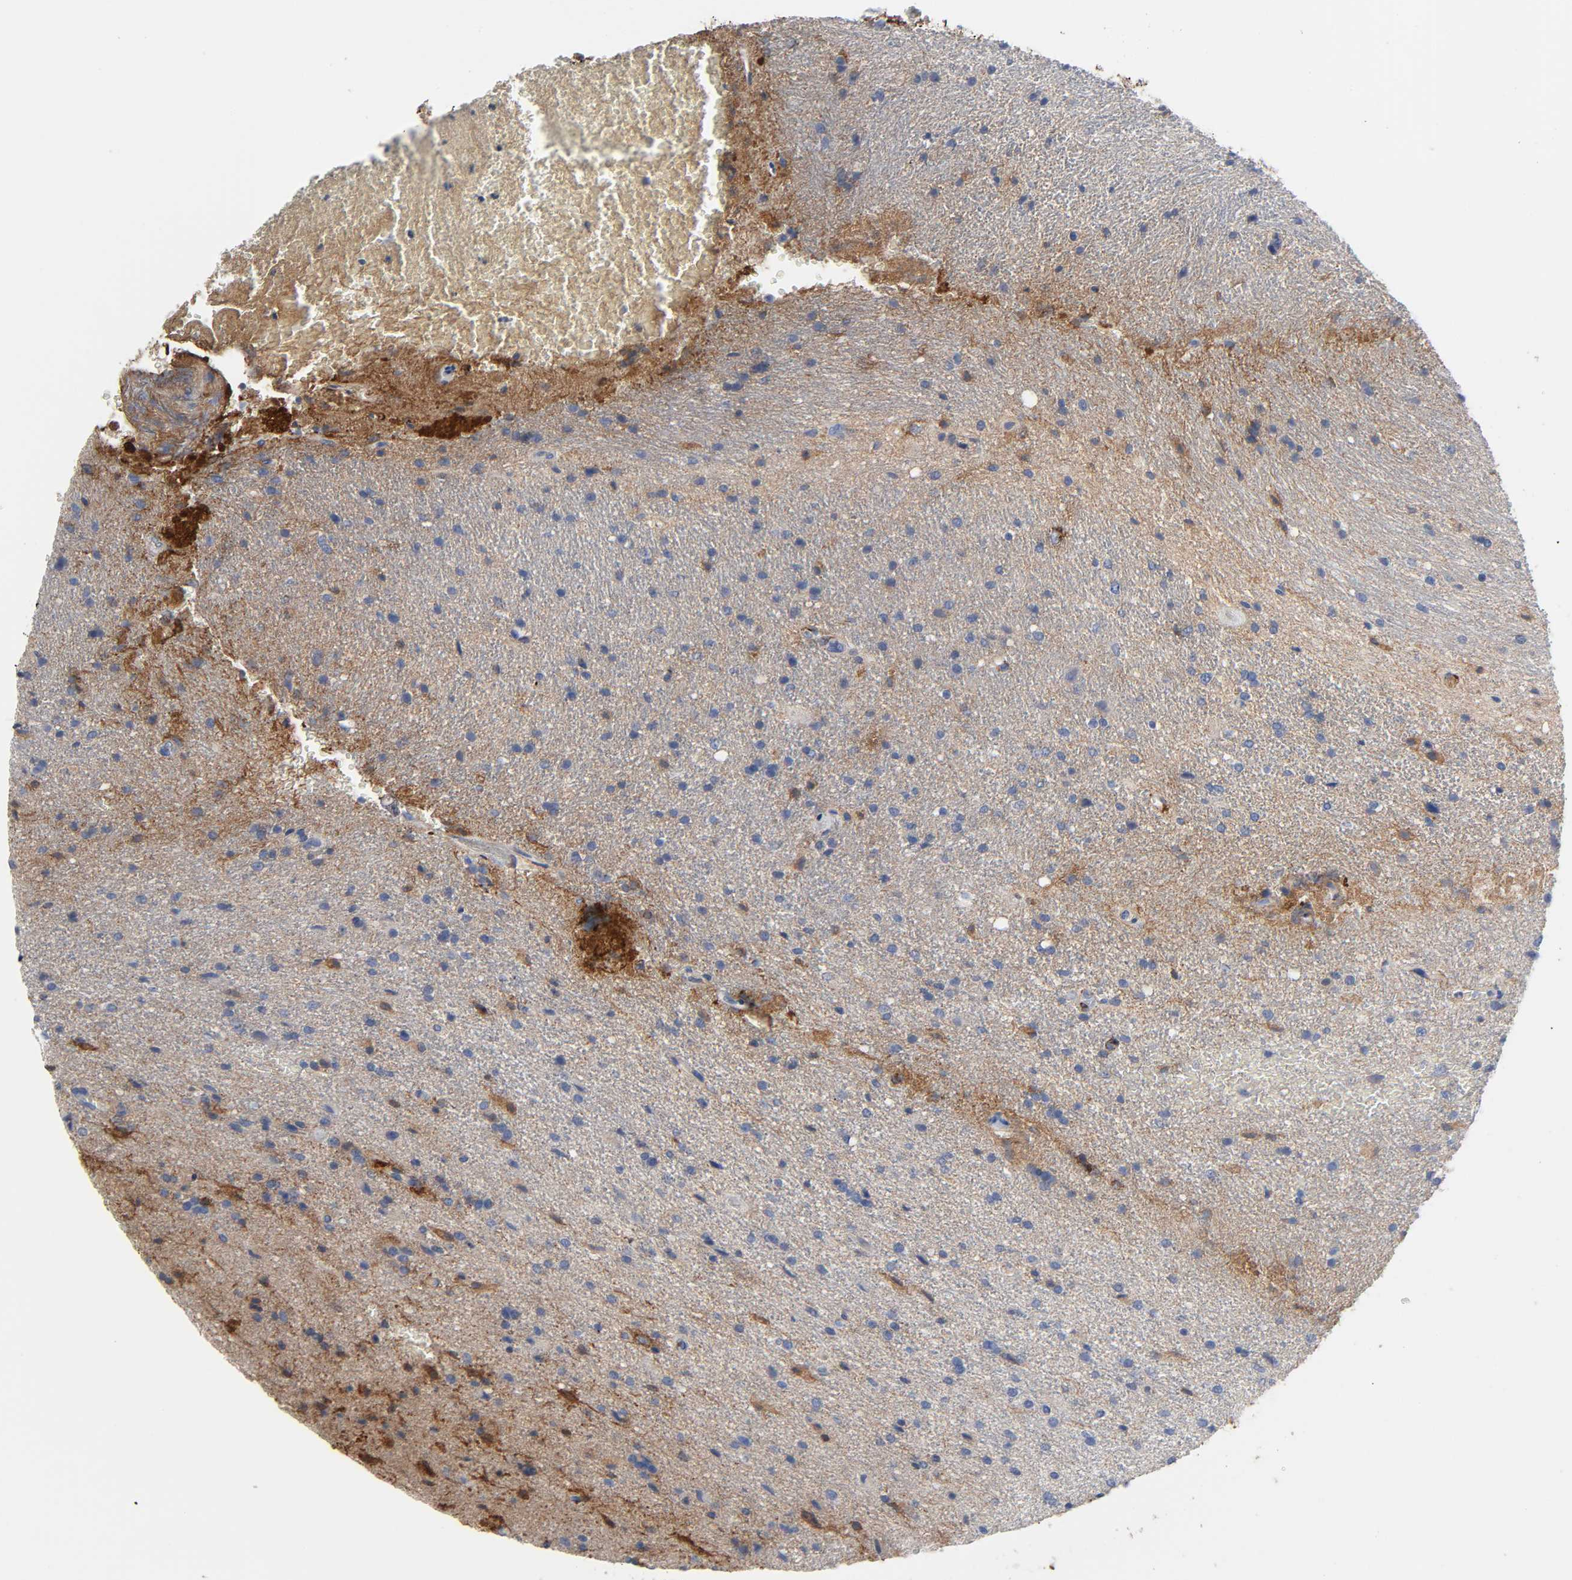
{"staining": {"intensity": "negative", "quantity": "none", "location": "none"}, "tissue": "glioma", "cell_type": "Tumor cells", "image_type": "cancer", "snomed": [{"axis": "morphology", "description": "Normal tissue, NOS"}, {"axis": "morphology", "description": "Glioma, malignant, High grade"}, {"axis": "topography", "description": "Cerebral cortex"}], "caption": "Micrograph shows no significant protein positivity in tumor cells of malignant glioma (high-grade).", "gene": "FBLN1", "patient": {"sex": "male", "age": 56}}